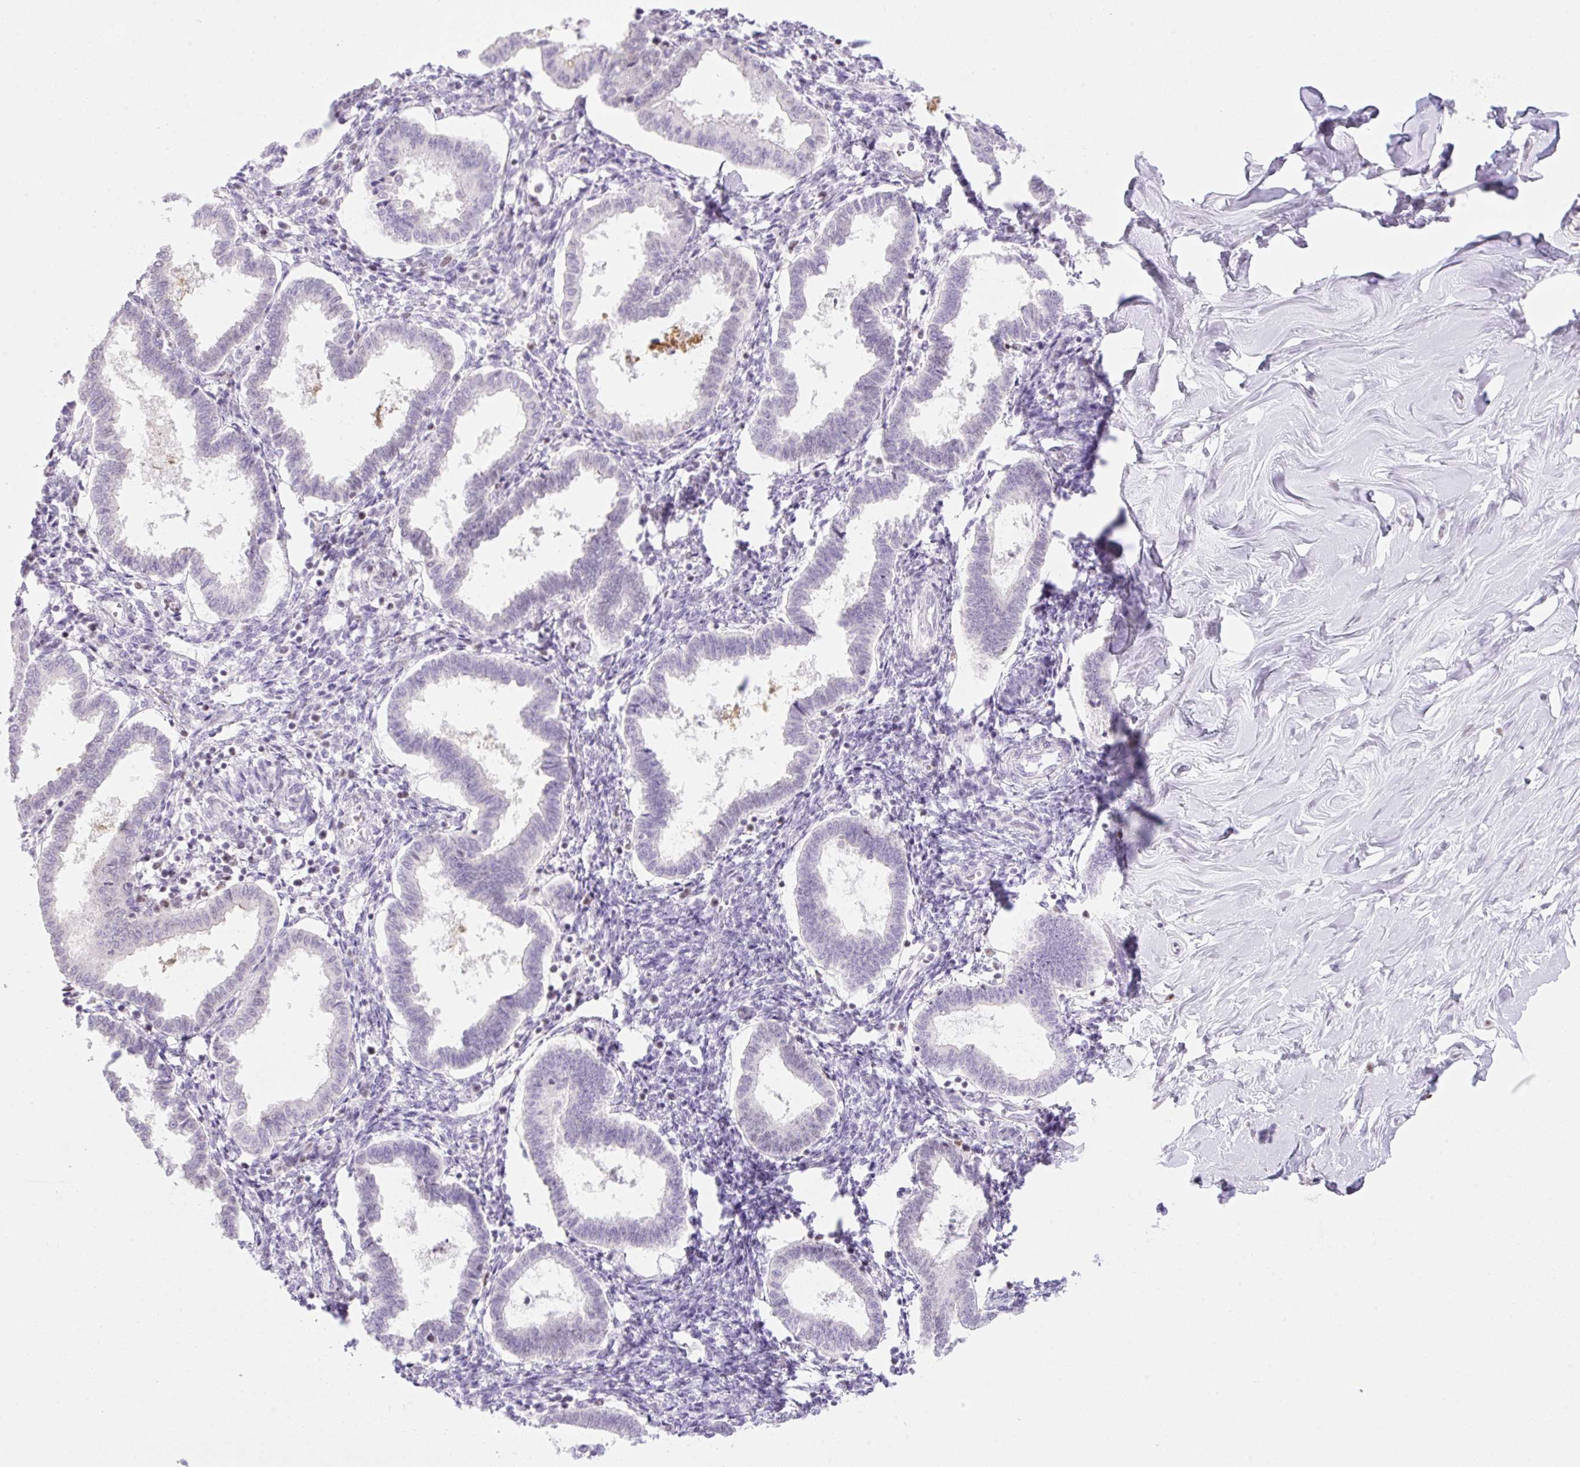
{"staining": {"intensity": "negative", "quantity": "none", "location": "none"}, "tissue": "endometrium", "cell_type": "Cells in endometrial stroma", "image_type": "normal", "snomed": [{"axis": "morphology", "description": "Normal tissue, NOS"}, {"axis": "topography", "description": "Endometrium"}], "caption": "The micrograph exhibits no significant expression in cells in endometrial stroma of endometrium. The staining was performed using DAB to visualize the protein expression in brown, while the nuclei were stained in blue with hematoxylin (Magnification: 20x).", "gene": "TLE3", "patient": {"sex": "female", "age": 24}}